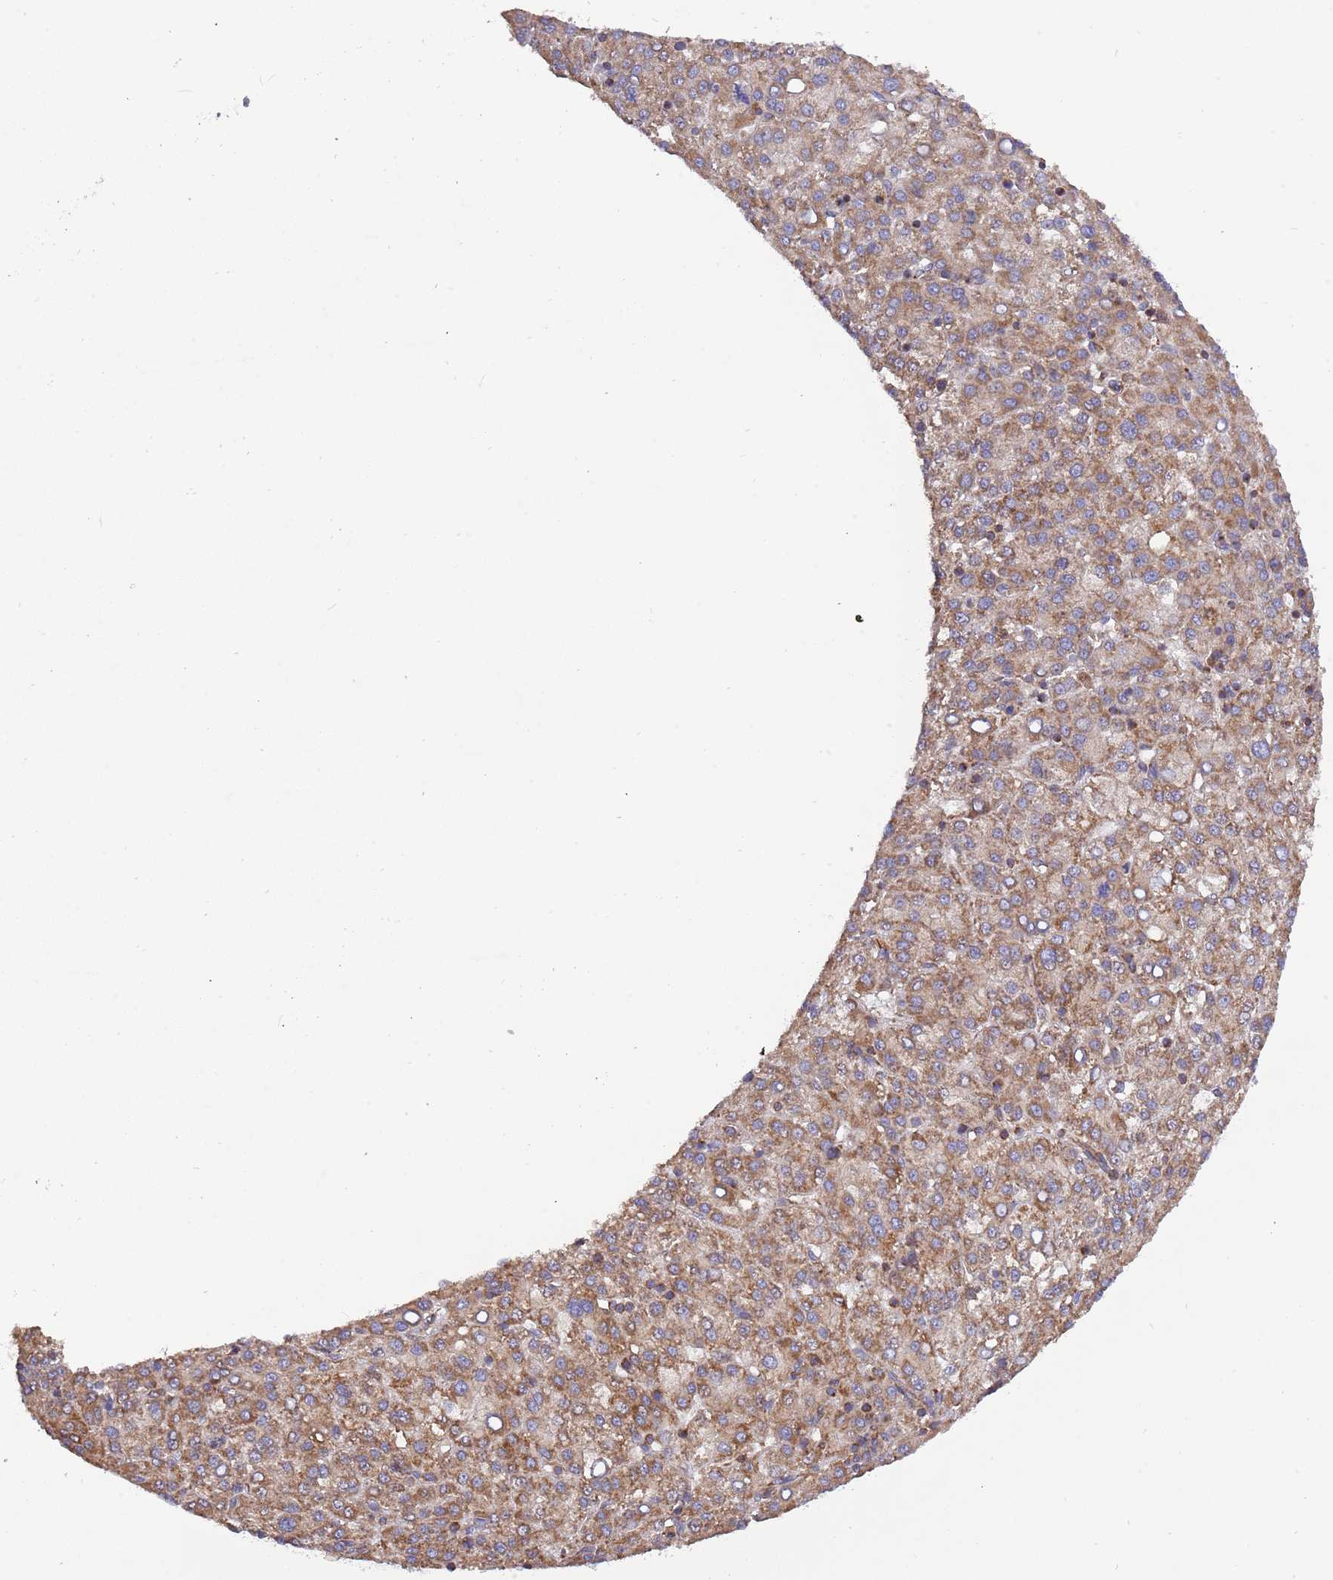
{"staining": {"intensity": "moderate", "quantity": ">75%", "location": "cytoplasmic/membranous"}, "tissue": "liver cancer", "cell_type": "Tumor cells", "image_type": "cancer", "snomed": [{"axis": "morphology", "description": "Carcinoma, Hepatocellular, NOS"}, {"axis": "topography", "description": "Liver"}], "caption": "A medium amount of moderate cytoplasmic/membranous expression is present in about >75% of tumor cells in liver hepatocellular carcinoma tissue. (brown staining indicates protein expression, while blue staining denotes nuclei).", "gene": "IRS4", "patient": {"sex": "female", "age": 58}}